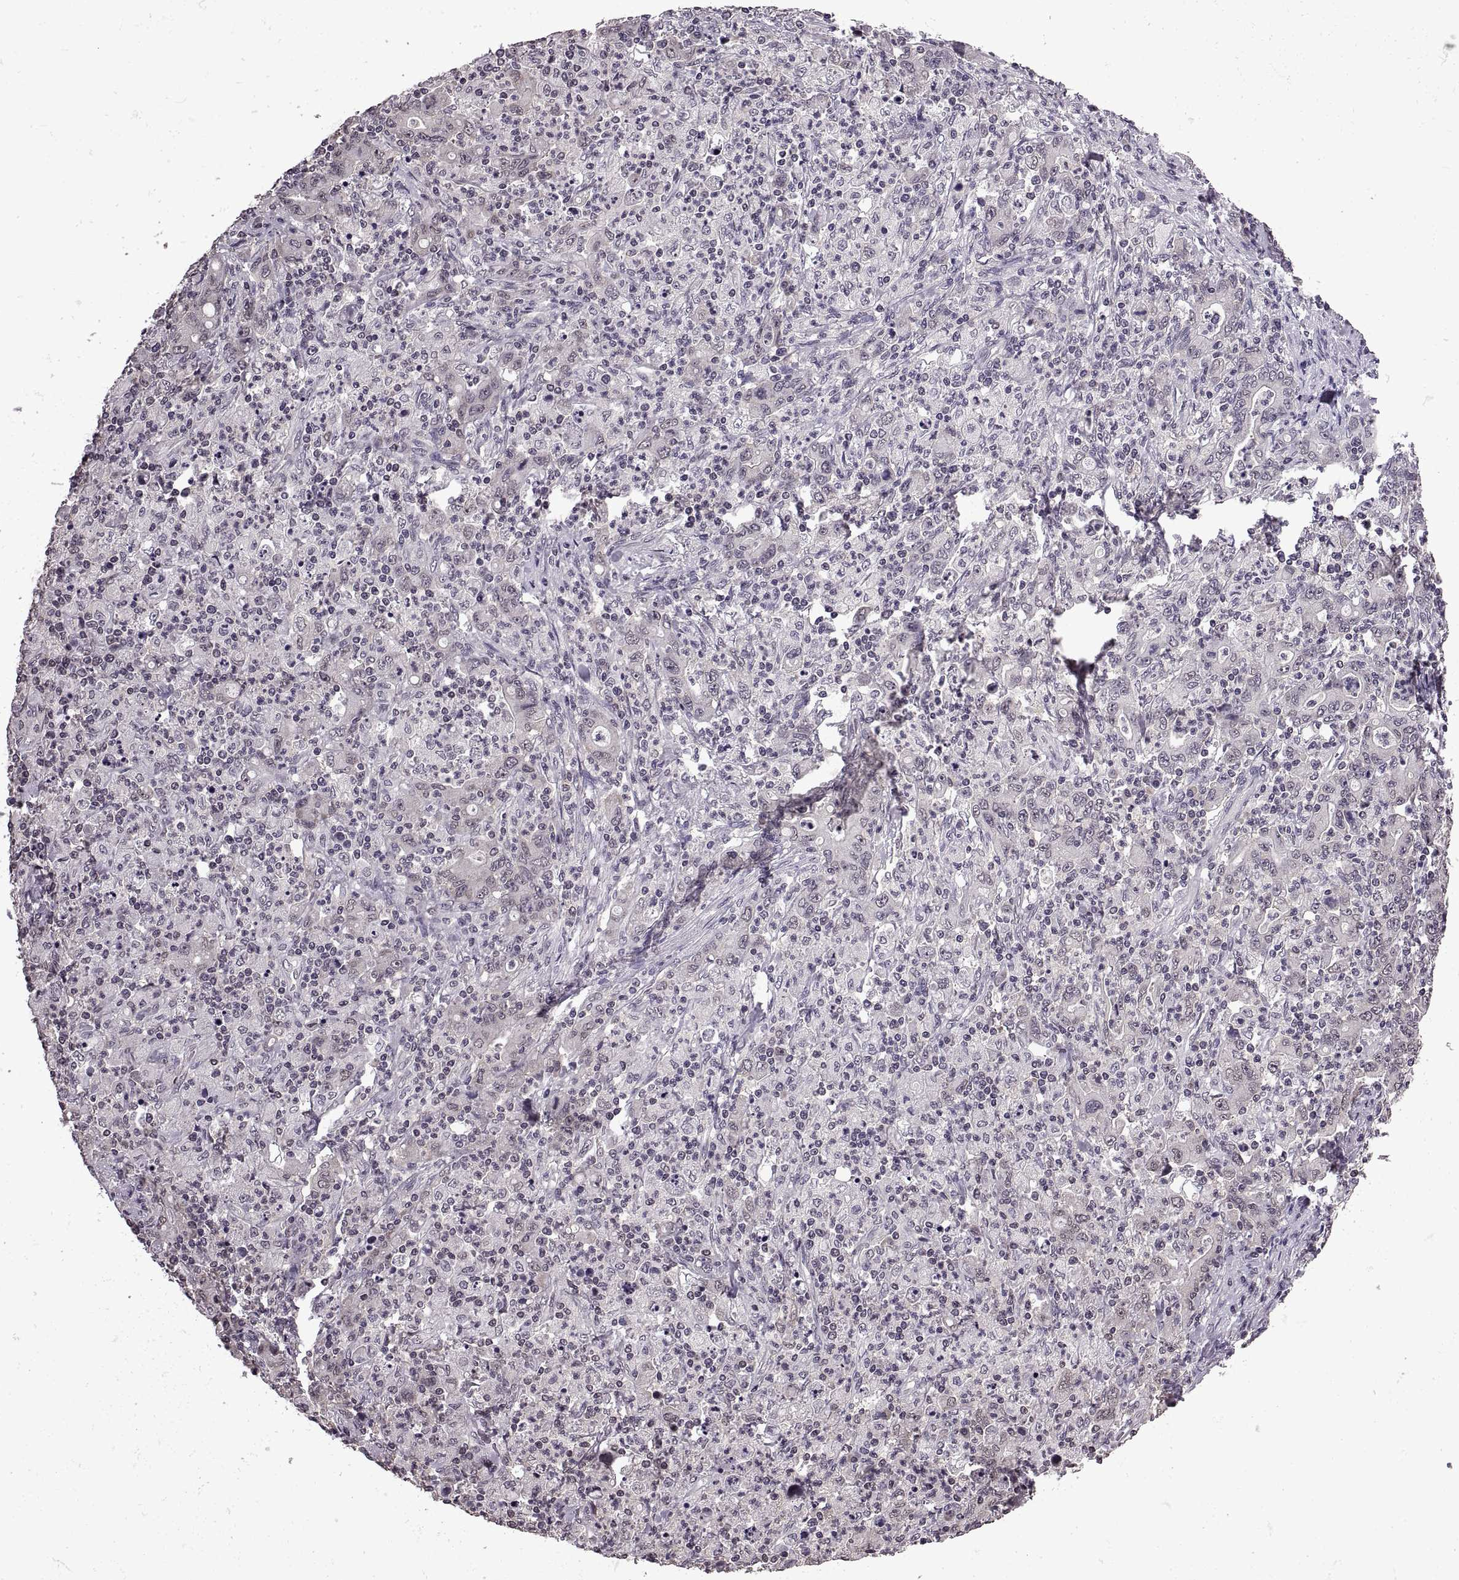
{"staining": {"intensity": "negative", "quantity": "none", "location": "none"}, "tissue": "stomach cancer", "cell_type": "Tumor cells", "image_type": "cancer", "snomed": [{"axis": "morphology", "description": "Adenocarcinoma, NOS"}, {"axis": "topography", "description": "Stomach, upper"}], "caption": "High power microscopy photomicrograph of an IHC image of stomach cancer (adenocarcinoma), revealing no significant staining in tumor cells.", "gene": "INTS3", "patient": {"sex": "male", "age": 69}}